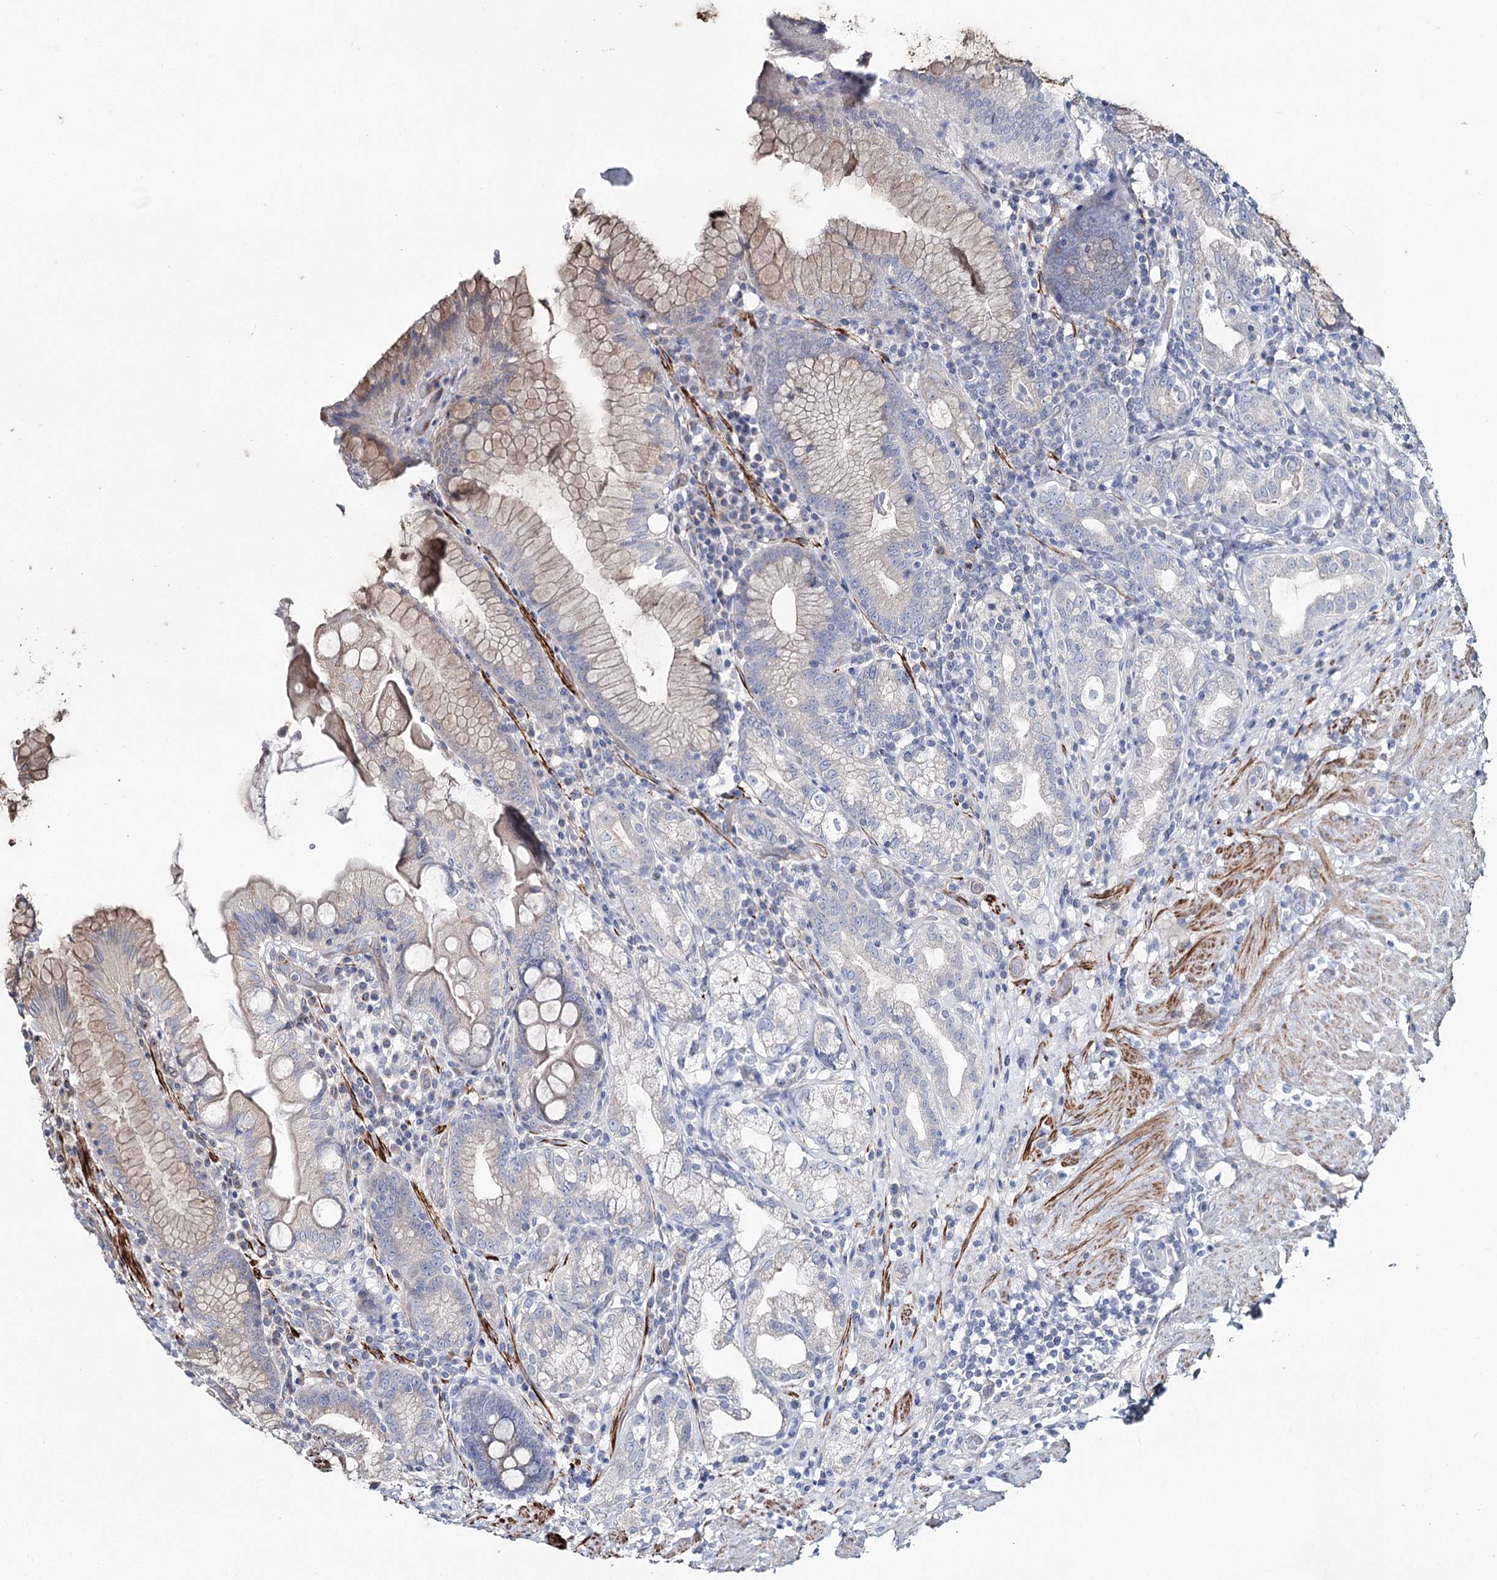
{"staining": {"intensity": "weak", "quantity": "<25%", "location": "cytoplasmic/membranous"}, "tissue": "stomach", "cell_type": "Glandular cells", "image_type": "normal", "snomed": [{"axis": "morphology", "description": "Normal tissue, NOS"}, {"axis": "topography", "description": "Stomach, upper"}, {"axis": "topography", "description": "Stomach, lower"}], "caption": "Human stomach stained for a protein using immunohistochemistry (IHC) displays no positivity in glandular cells.", "gene": "SUMF1", "patient": {"sex": "female", "age": 76}}